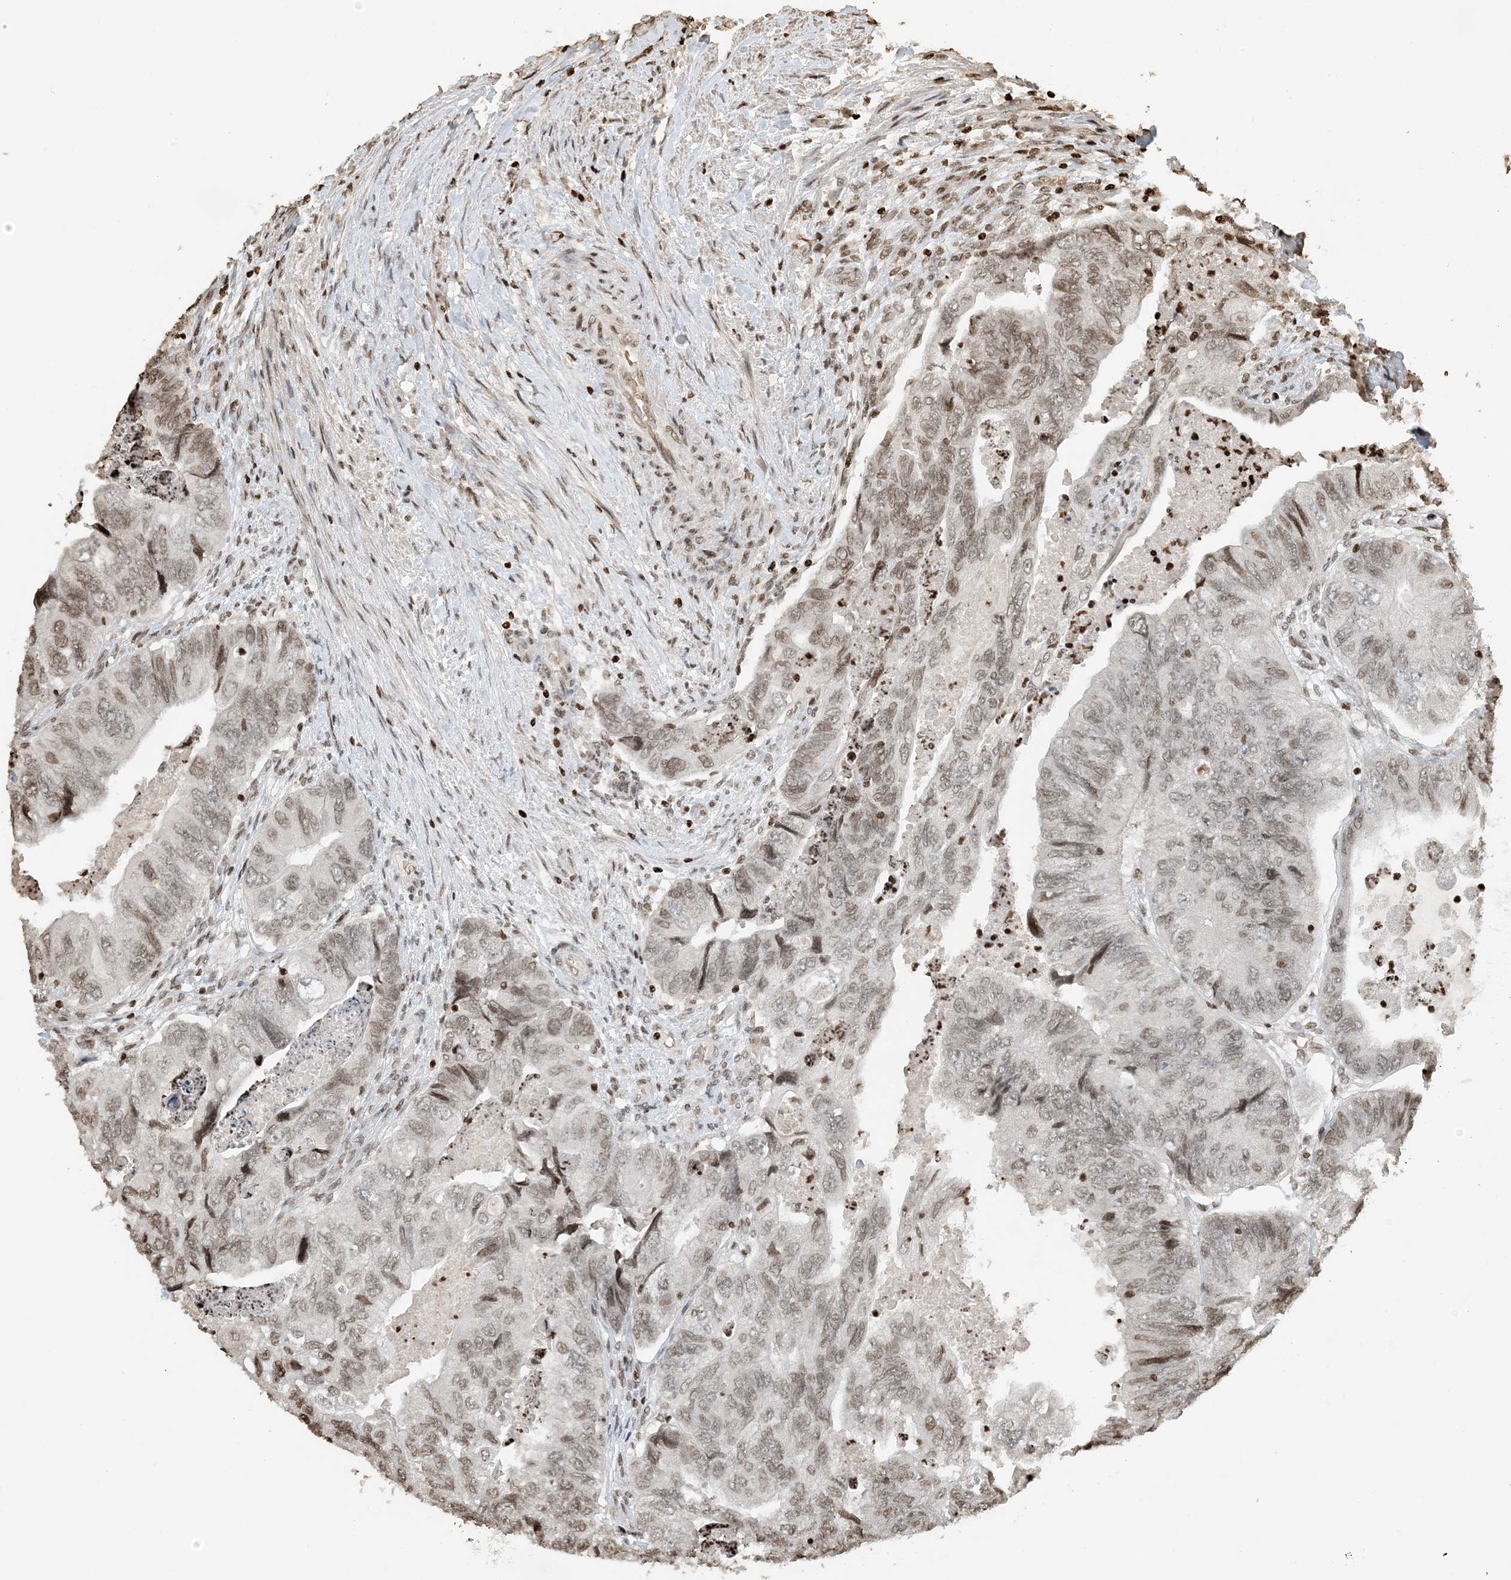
{"staining": {"intensity": "weak", "quantity": ">75%", "location": "nuclear"}, "tissue": "colorectal cancer", "cell_type": "Tumor cells", "image_type": "cancer", "snomed": [{"axis": "morphology", "description": "Adenocarcinoma, NOS"}, {"axis": "topography", "description": "Rectum"}], "caption": "Colorectal cancer (adenocarcinoma) stained with a protein marker displays weak staining in tumor cells.", "gene": "H3-3B", "patient": {"sex": "male", "age": 63}}